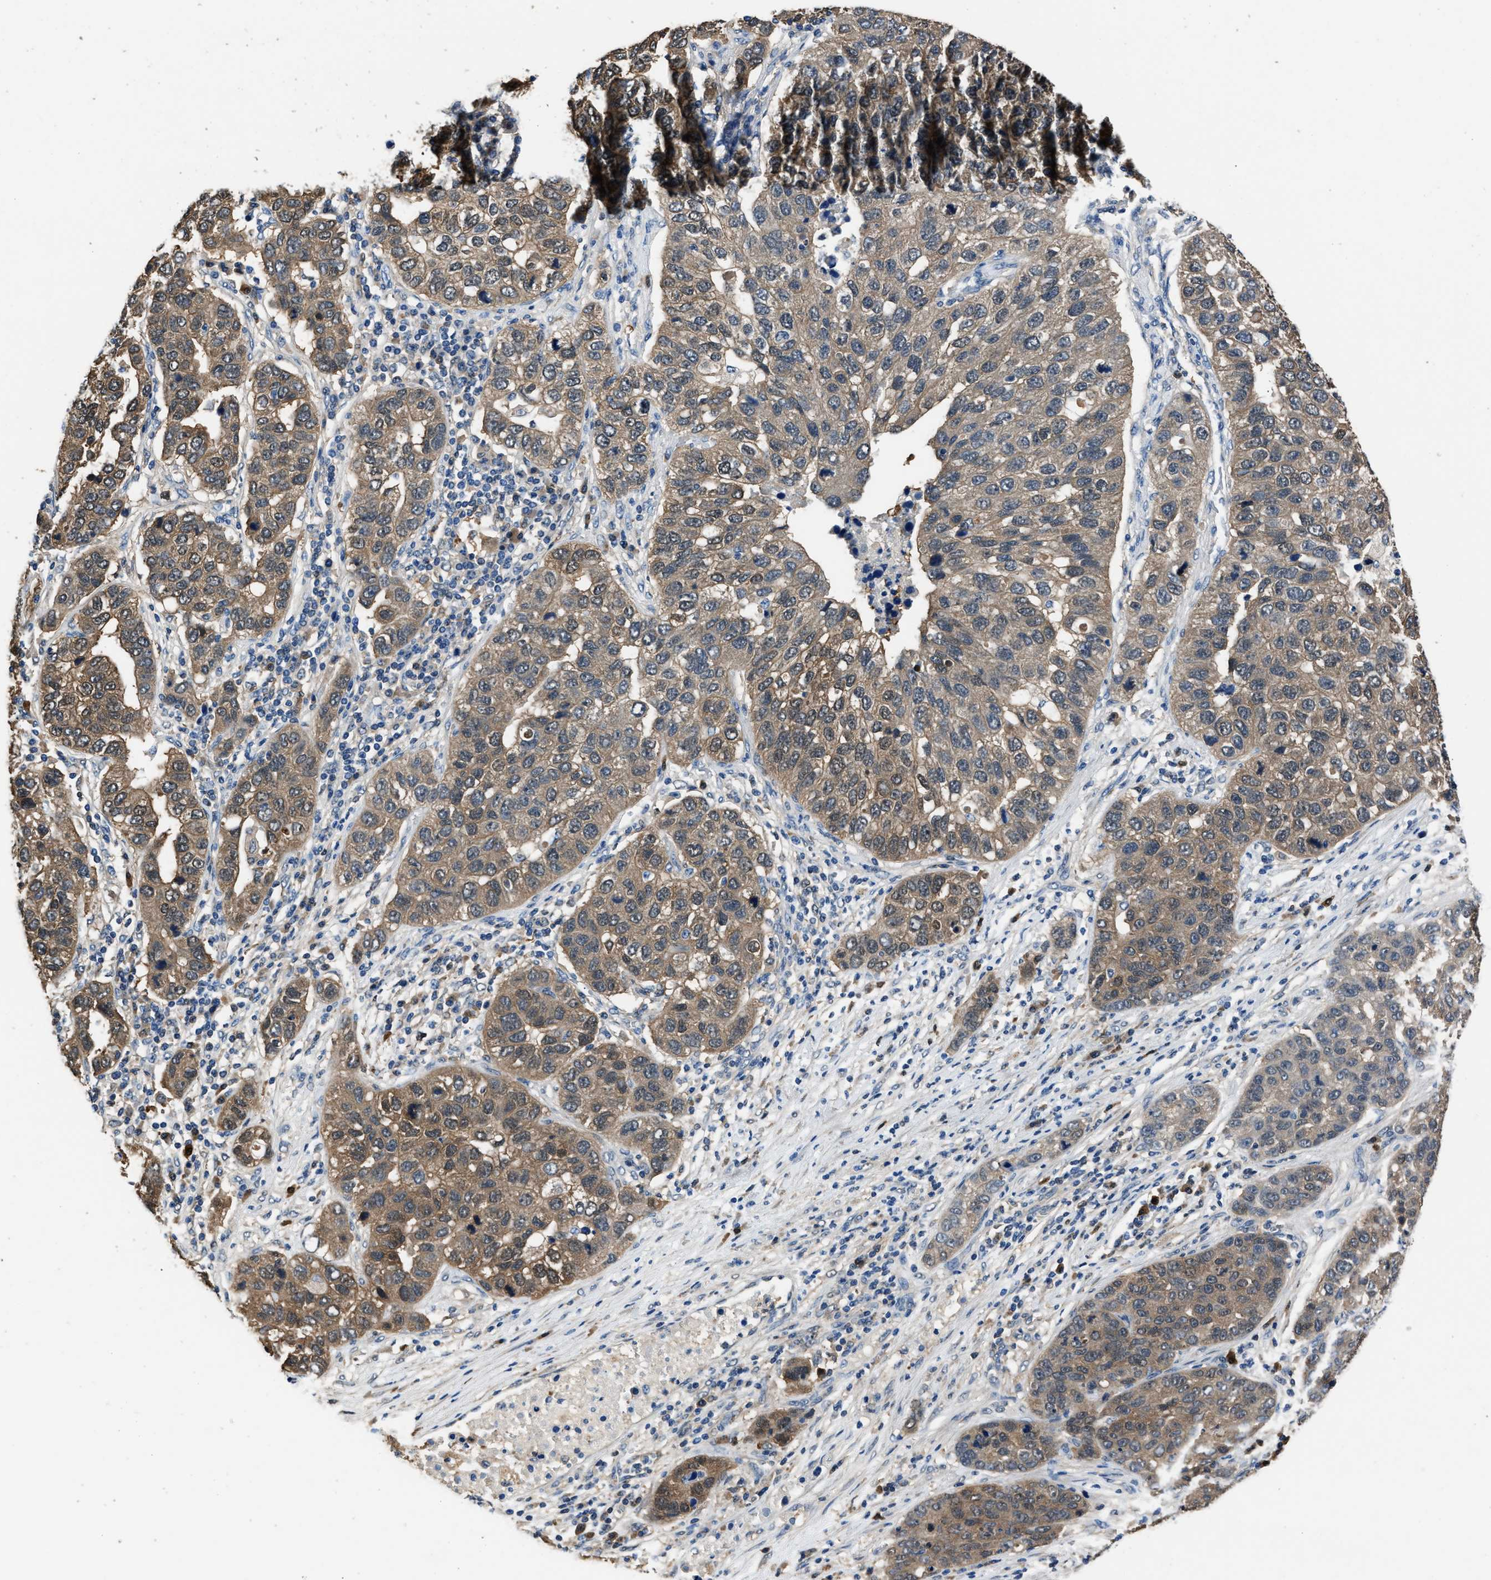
{"staining": {"intensity": "moderate", "quantity": ">75%", "location": "cytoplasmic/membranous"}, "tissue": "pancreatic cancer", "cell_type": "Tumor cells", "image_type": "cancer", "snomed": [{"axis": "morphology", "description": "Adenocarcinoma, NOS"}, {"axis": "topography", "description": "Pancreas"}], "caption": "Protein staining of pancreatic cancer tissue displays moderate cytoplasmic/membranous staining in approximately >75% of tumor cells. (brown staining indicates protein expression, while blue staining denotes nuclei).", "gene": "GSTP1", "patient": {"sex": "female", "age": 61}}